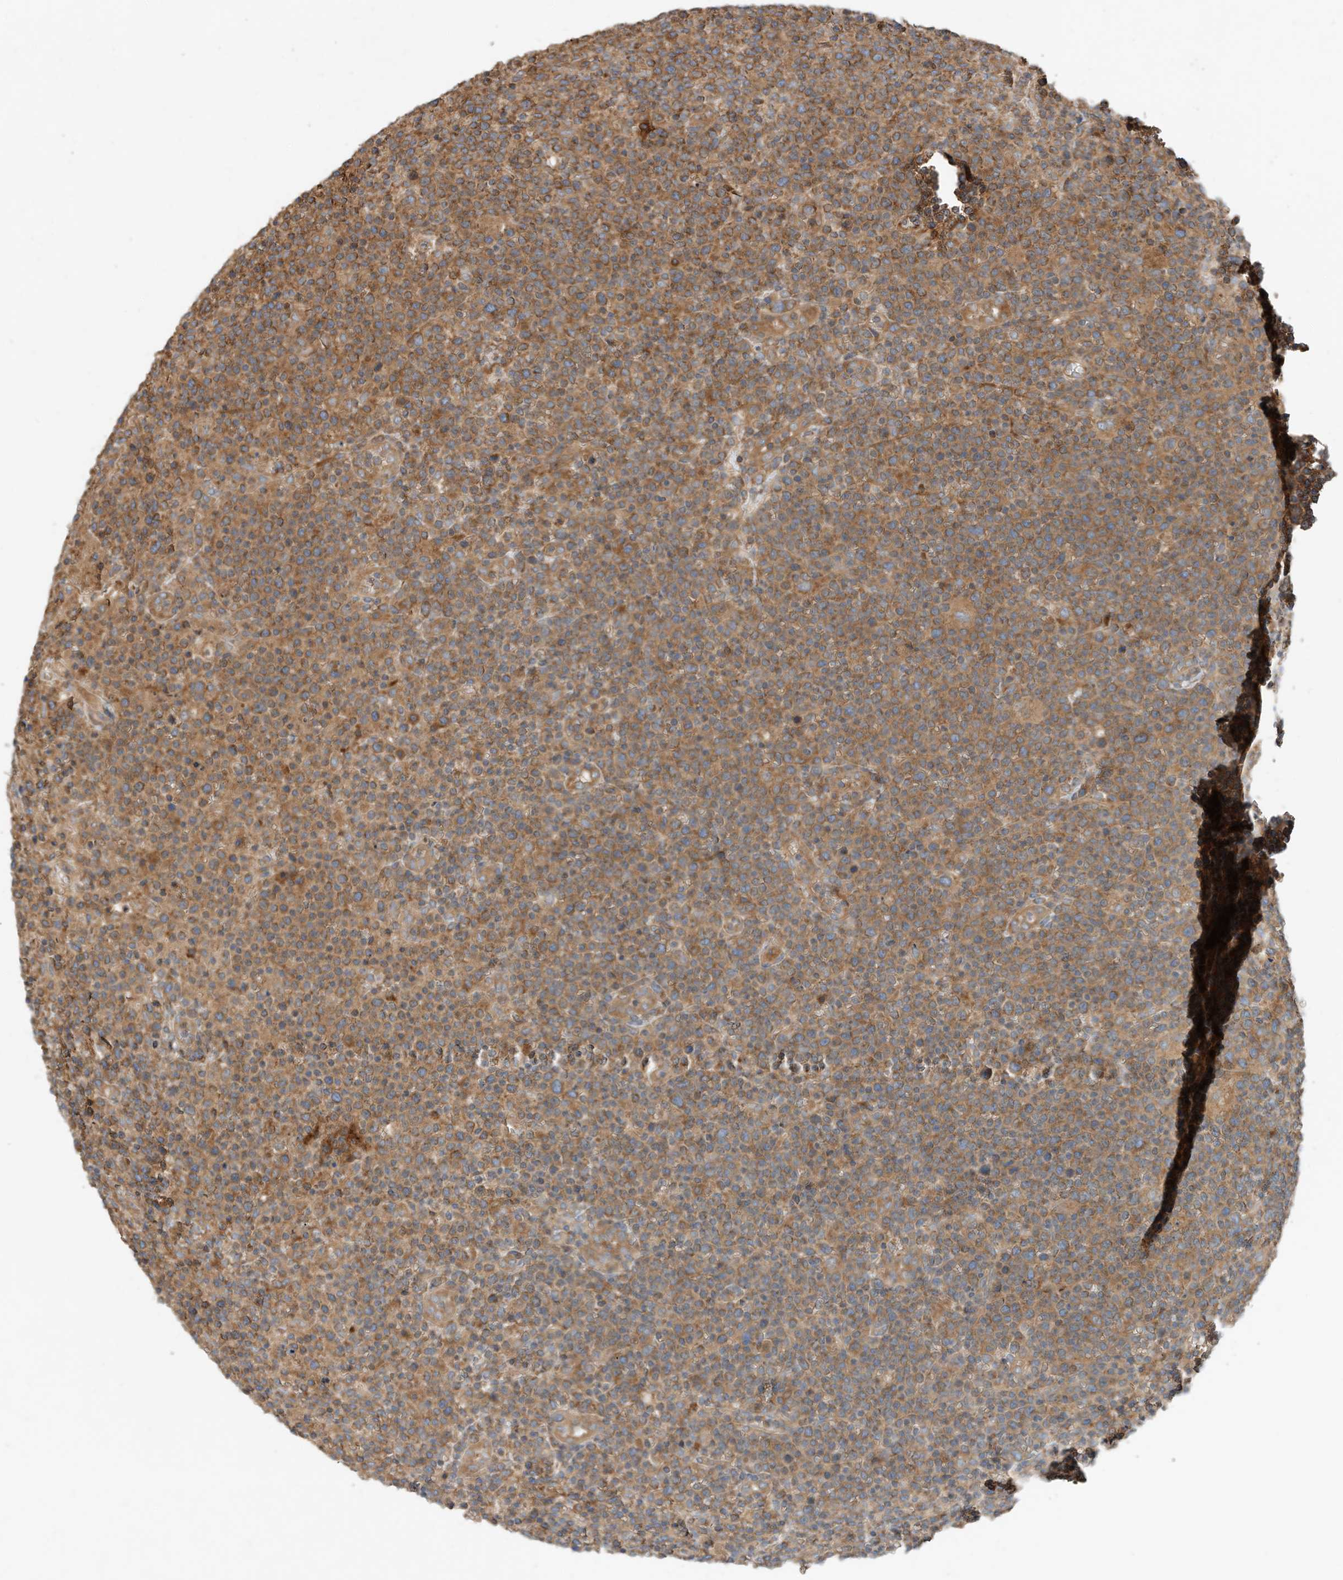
{"staining": {"intensity": "moderate", "quantity": ">75%", "location": "cytoplasmic/membranous"}, "tissue": "lymphoma", "cell_type": "Tumor cells", "image_type": "cancer", "snomed": [{"axis": "morphology", "description": "Malignant lymphoma, non-Hodgkin's type, High grade"}, {"axis": "topography", "description": "Lymph node"}], "caption": "Immunohistochemistry (IHC) histopathology image of neoplastic tissue: malignant lymphoma, non-Hodgkin's type (high-grade) stained using immunohistochemistry (IHC) shows medium levels of moderate protein expression localized specifically in the cytoplasmic/membranous of tumor cells, appearing as a cytoplasmic/membranous brown color.", "gene": "CPAMD8", "patient": {"sex": "male", "age": 61}}